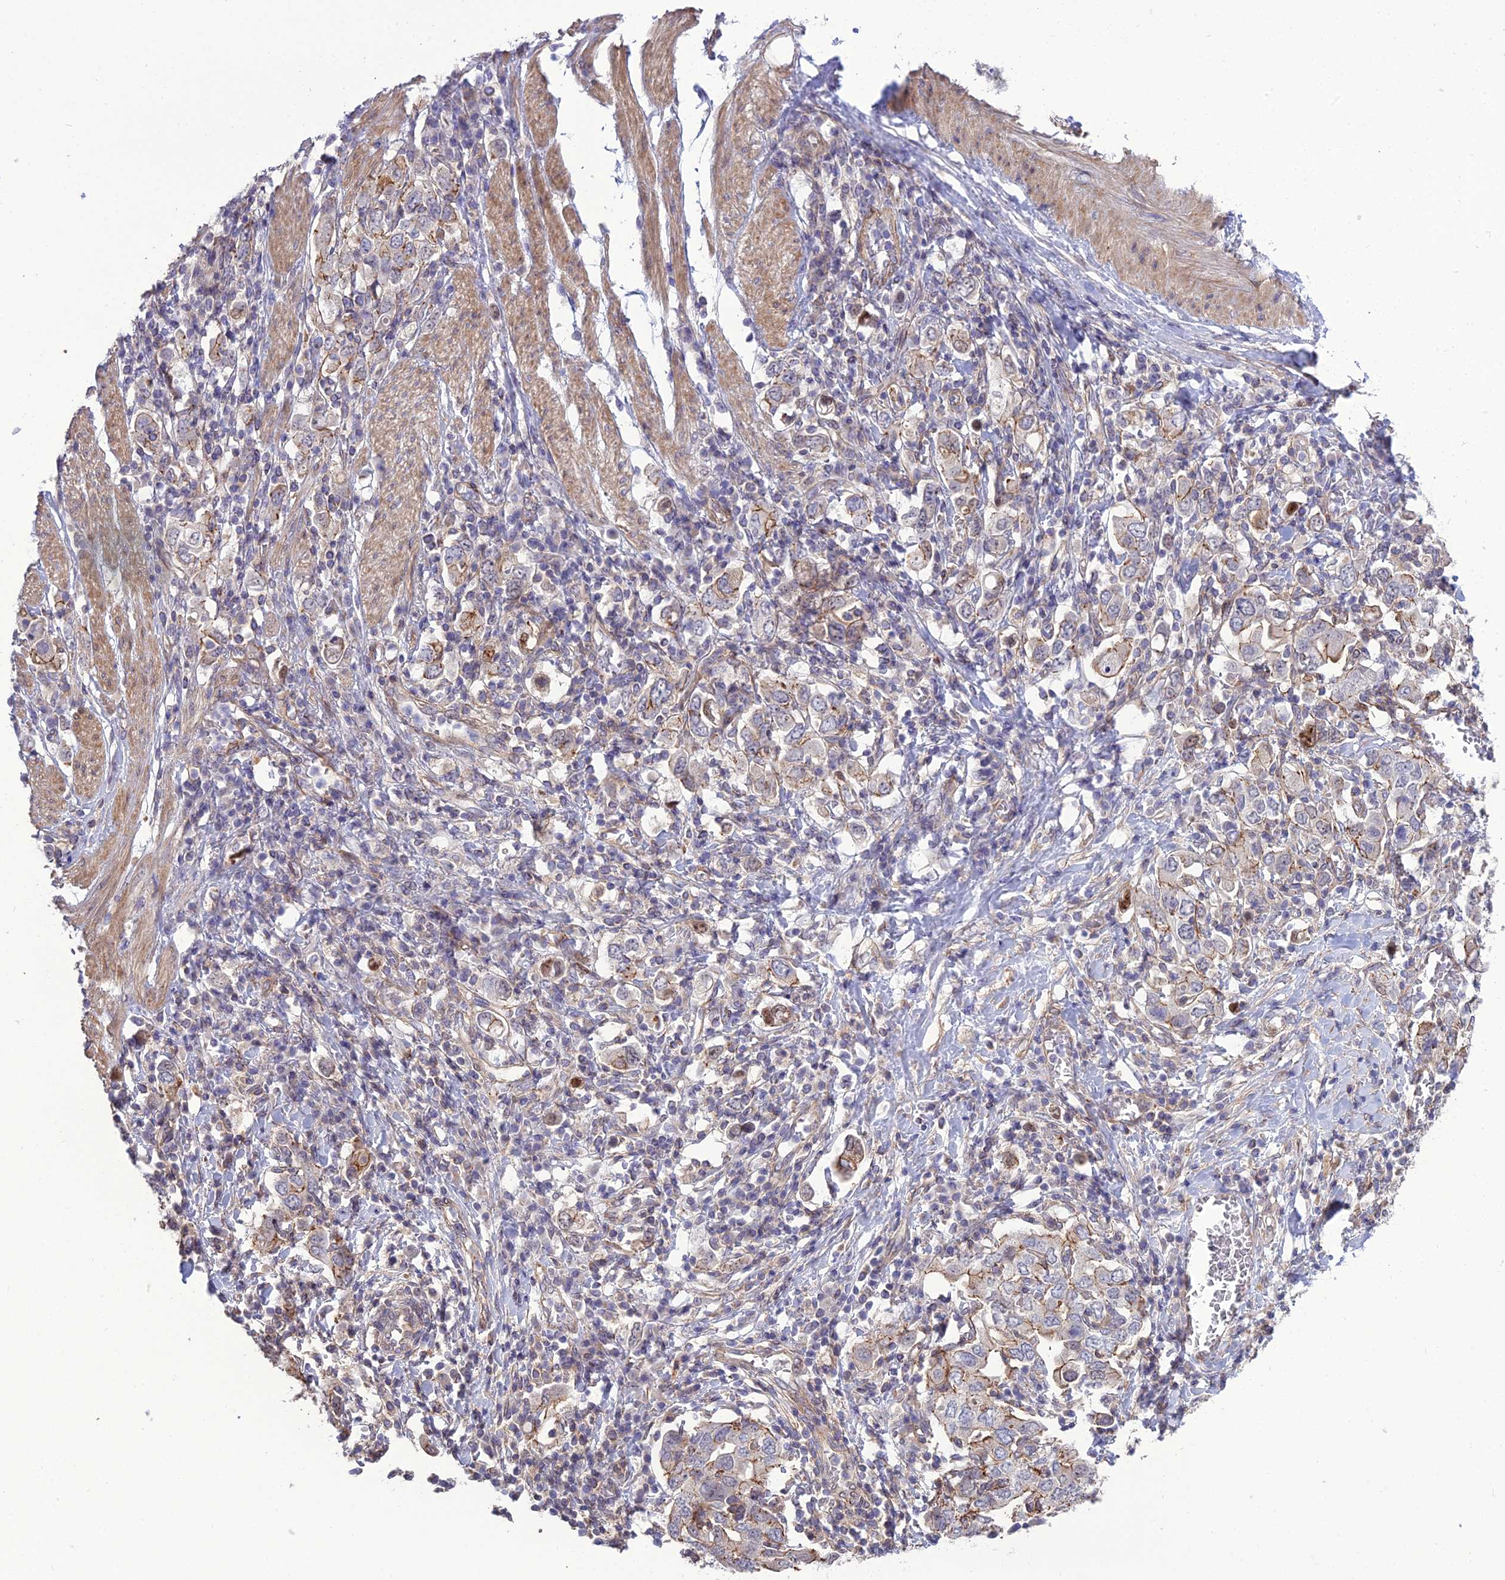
{"staining": {"intensity": "moderate", "quantity": "<25%", "location": "cytoplasmic/membranous"}, "tissue": "stomach cancer", "cell_type": "Tumor cells", "image_type": "cancer", "snomed": [{"axis": "morphology", "description": "Adenocarcinoma, NOS"}, {"axis": "topography", "description": "Stomach, upper"}], "caption": "Stomach adenocarcinoma stained with a protein marker demonstrates moderate staining in tumor cells.", "gene": "TSPYL2", "patient": {"sex": "male", "age": 62}}